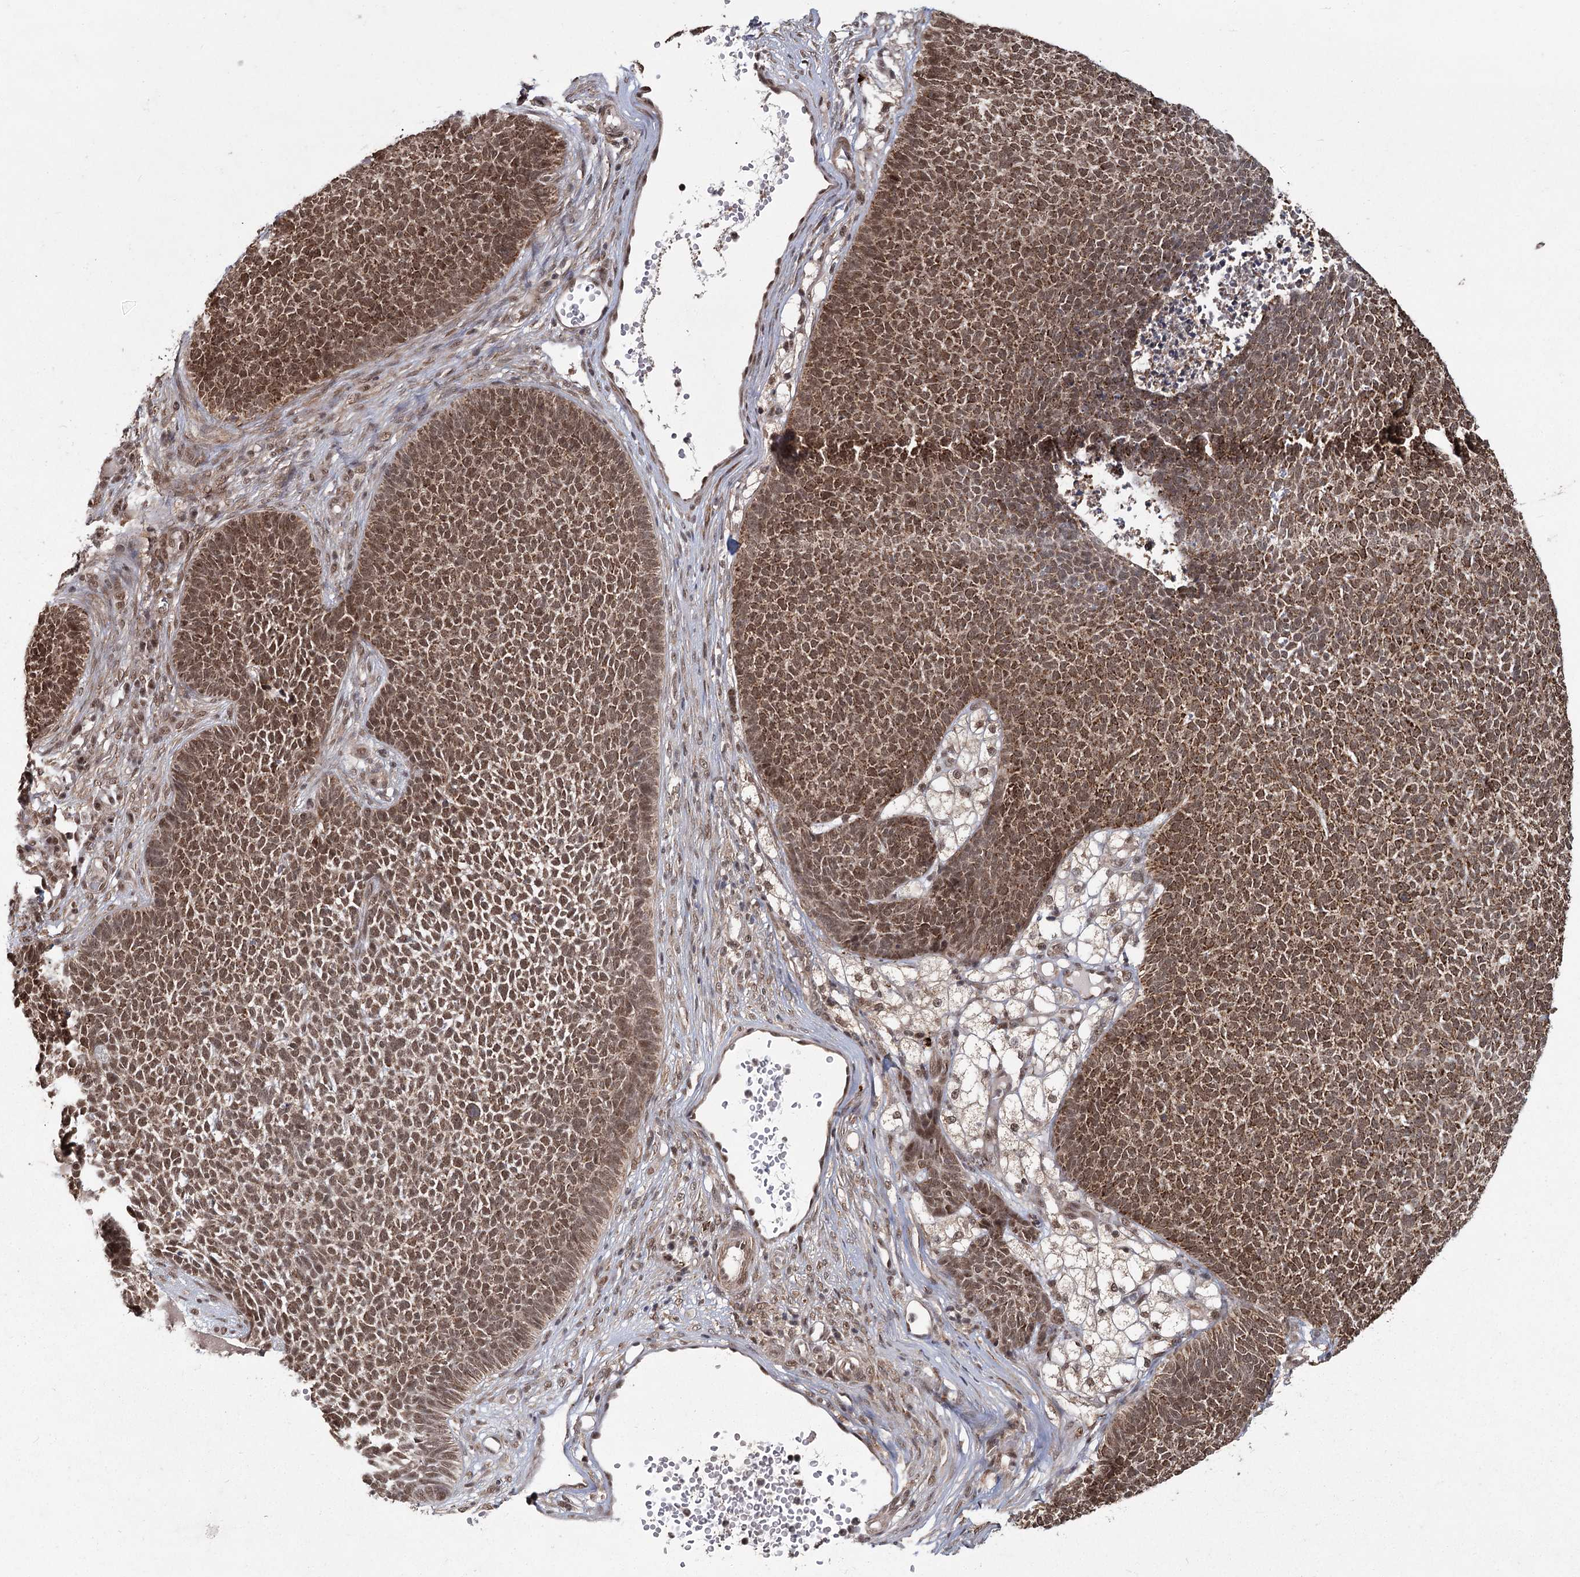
{"staining": {"intensity": "moderate", "quantity": ">75%", "location": "cytoplasmic/membranous,nuclear"}, "tissue": "skin cancer", "cell_type": "Tumor cells", "image_type": "cancer", "snomed": [{"axis": "morphology", "description": "Basal cell carcinoma"}, {"axis": "topography", "description": "Skin"}], "caption": "An immunohistochemistry (IHC) image of tumor tissue is shown. Protein staining in brown highlights moderate cytoplasmic/membranous and nuclear positivity in skin cancer within tumor cells.", "gene": "ZCCHC24", "patient": {"sex": "female", "age": 84}}